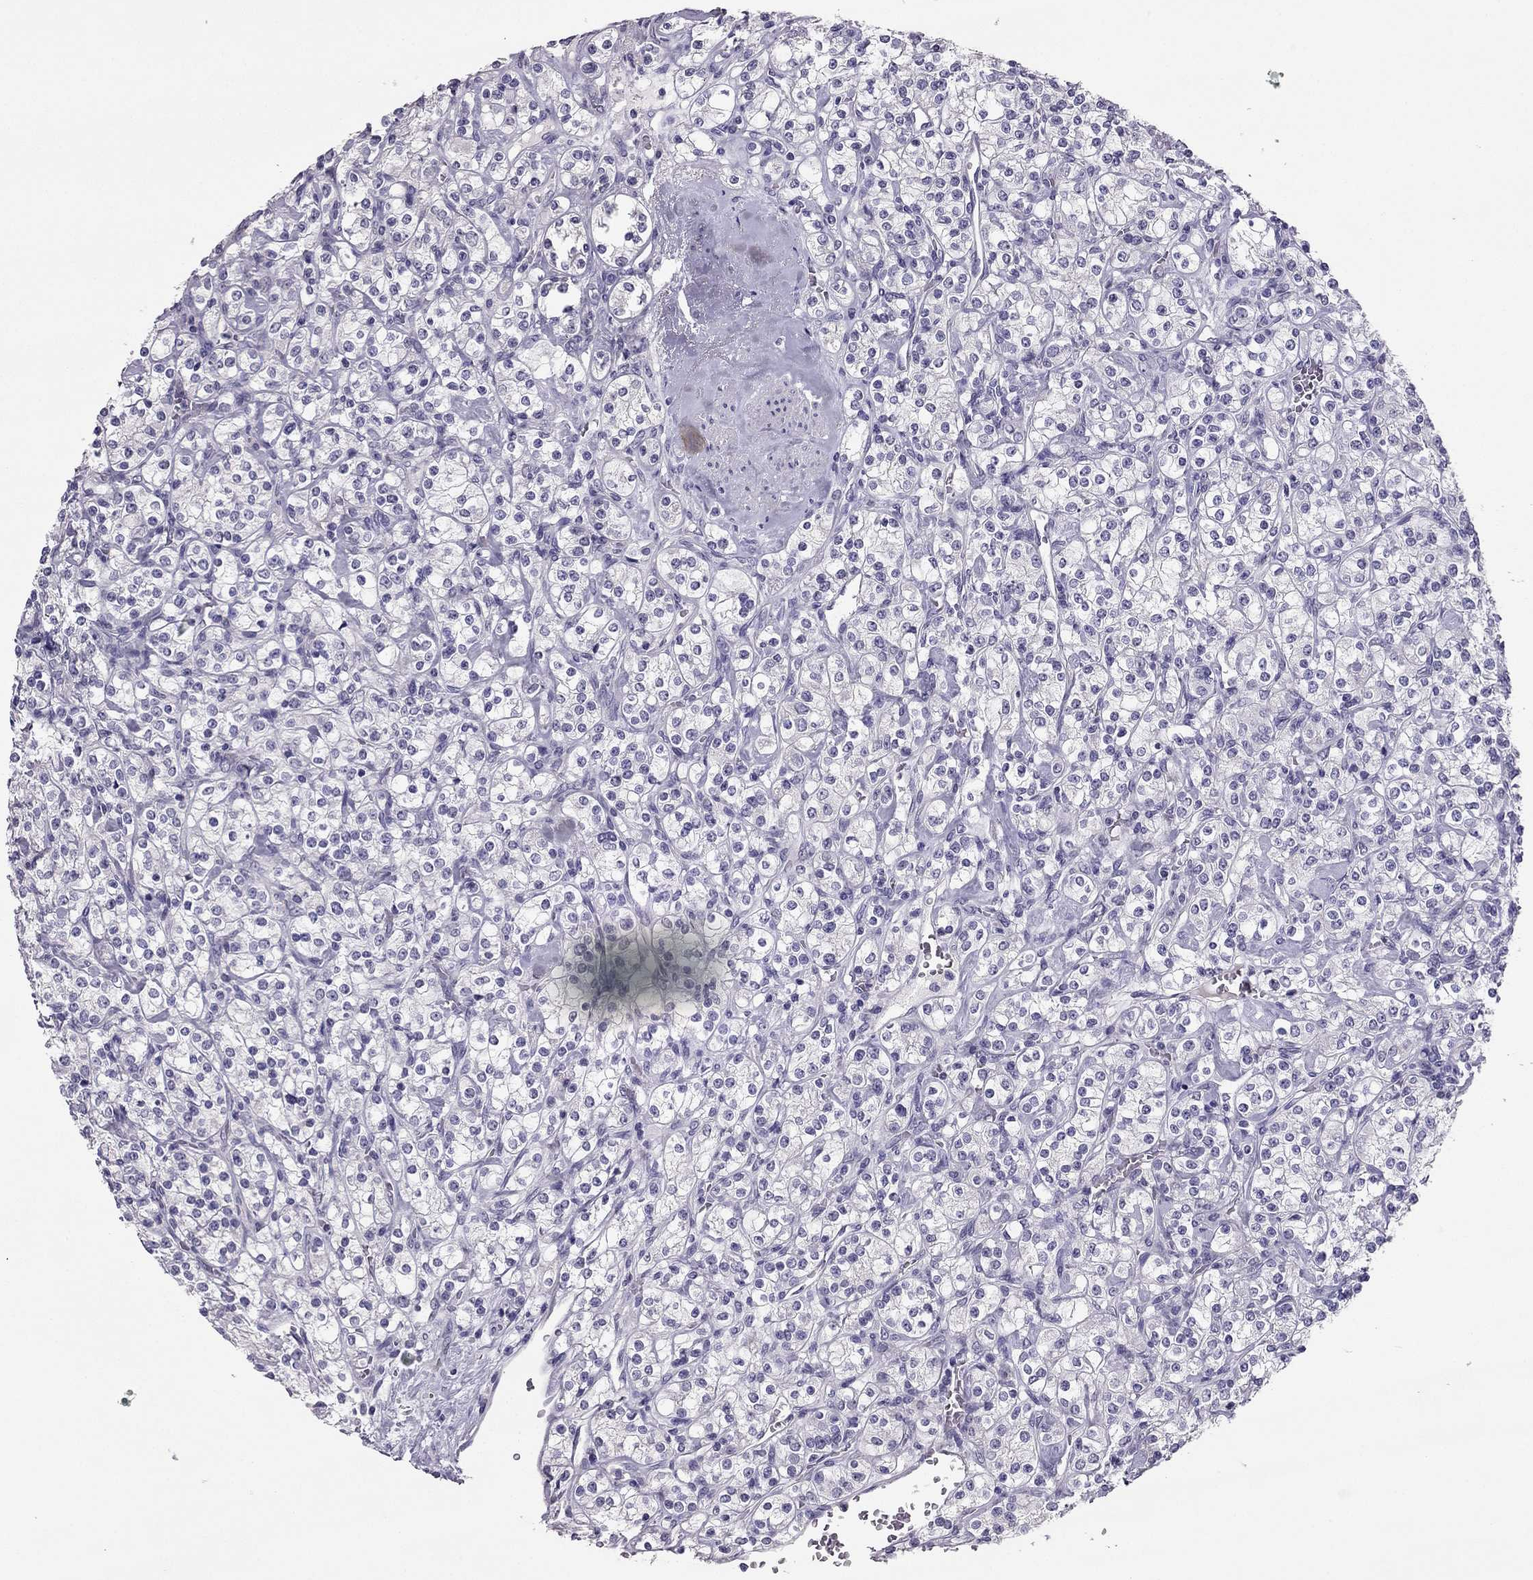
{"staining": {"intensity": "negative", "quantity": "none", "location": "none"}, "tissue": "renal cancer", "cell_type": "Tumor cells", "image_type": "cancer", "snomed": [{"axis": "morphology", "description": "Adenocarcinoma, NOS"}, {"axis": "topography", "description": "Kidney"}], "caption": "Tumor cells show no significant expression in renal adenocarcinoma.", "gene": "RHO", "patient": {"sex": "male", "age": 77}}